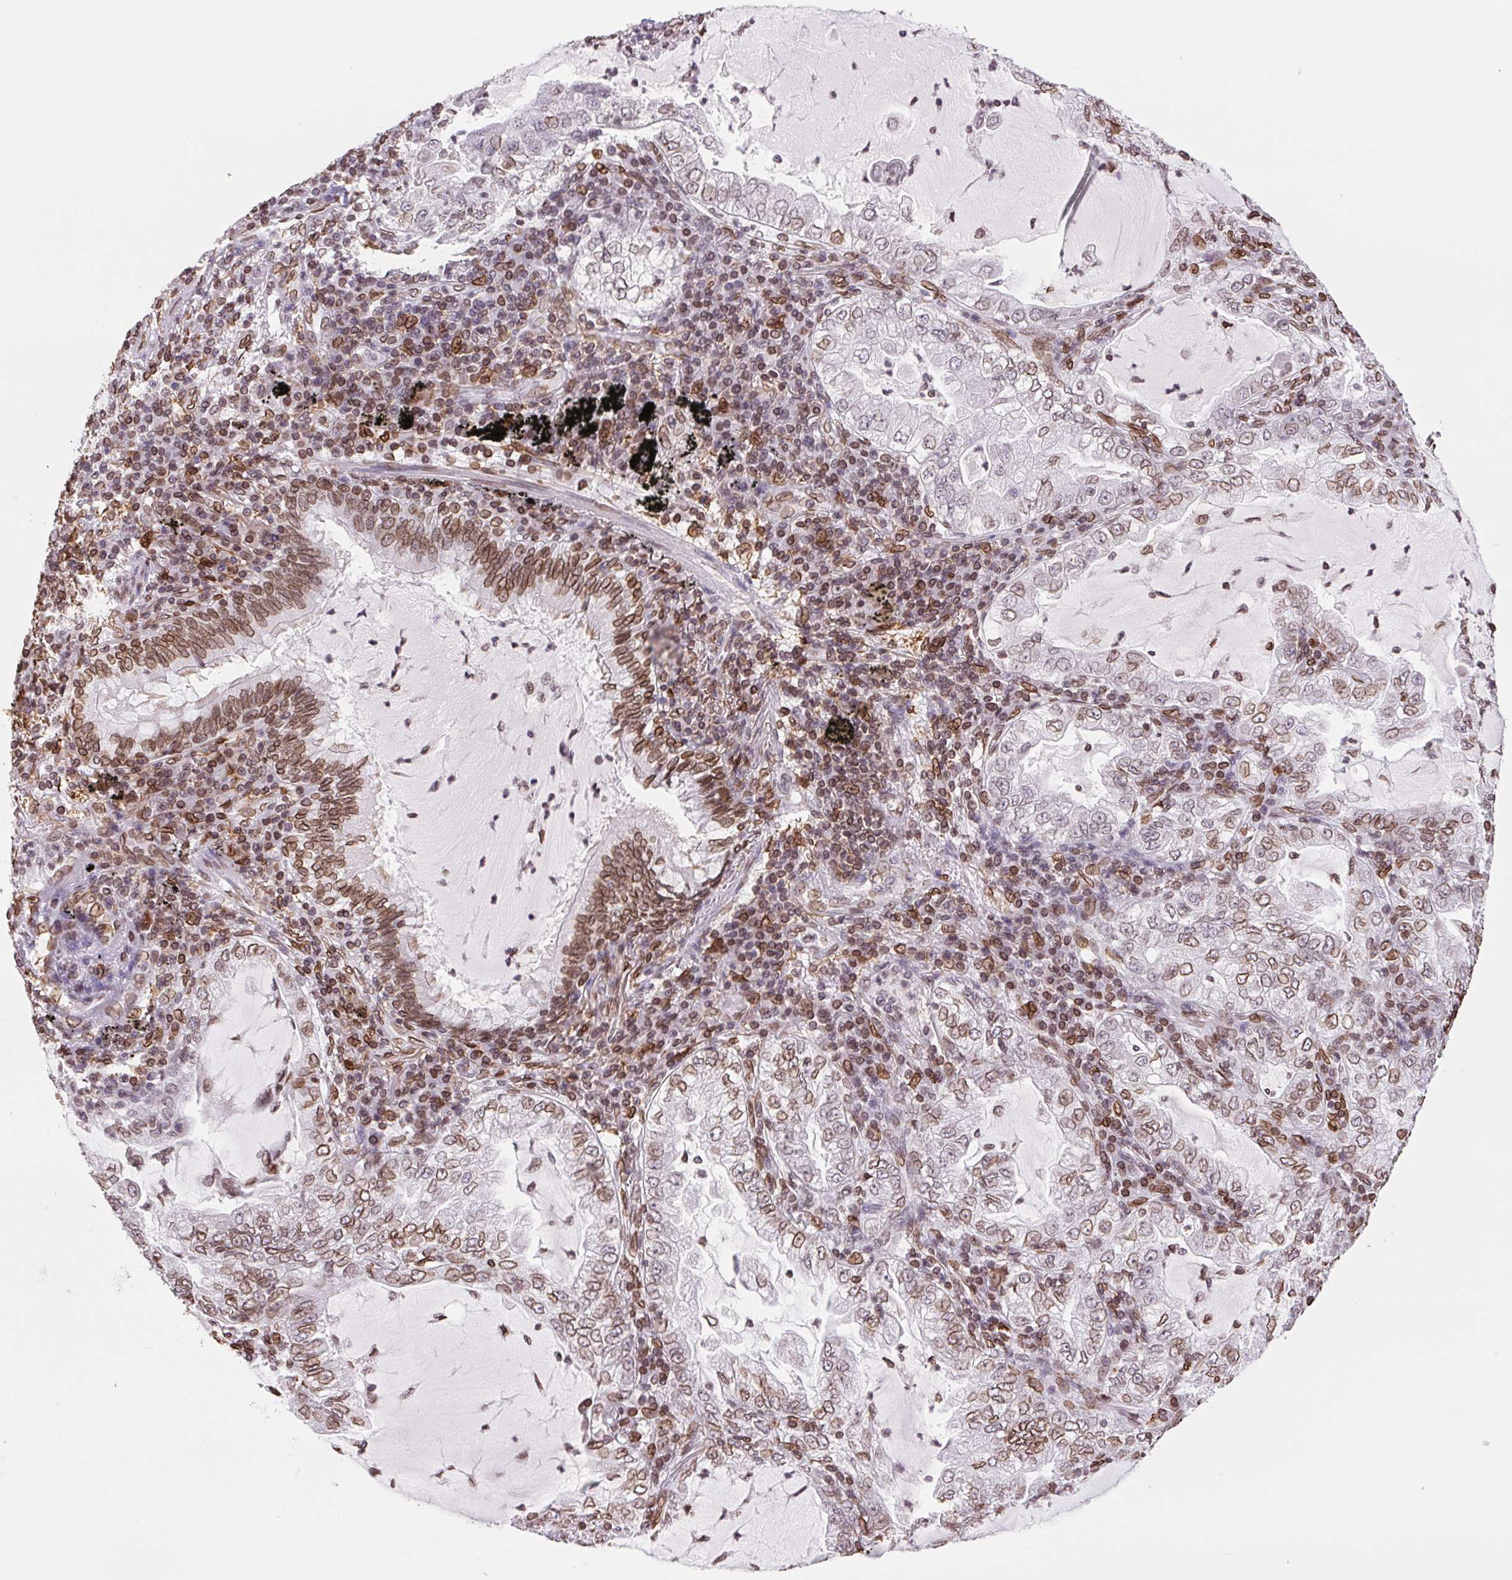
{"staining": {"intensity": "moderate", "quantity": "<25%", "location": "cytoplasmic/membranous,nuclear"}, "tissue": "lung cancer", "cell_type": "Tumor cells", "image_type": "cancer", "snomed": [{"axis": "morphology", "description": "Adenocarcinoma, NOS"}, {"axis": "topography", "description": "Lung"}], "caption": "Tumor cells exhibit moderate cytoplasmic/membranous and nuclear staining in approximately <25% of cells in lung cancer.", "gene": "LMNB2", "patient": {"sex": "female", "age": 73}}